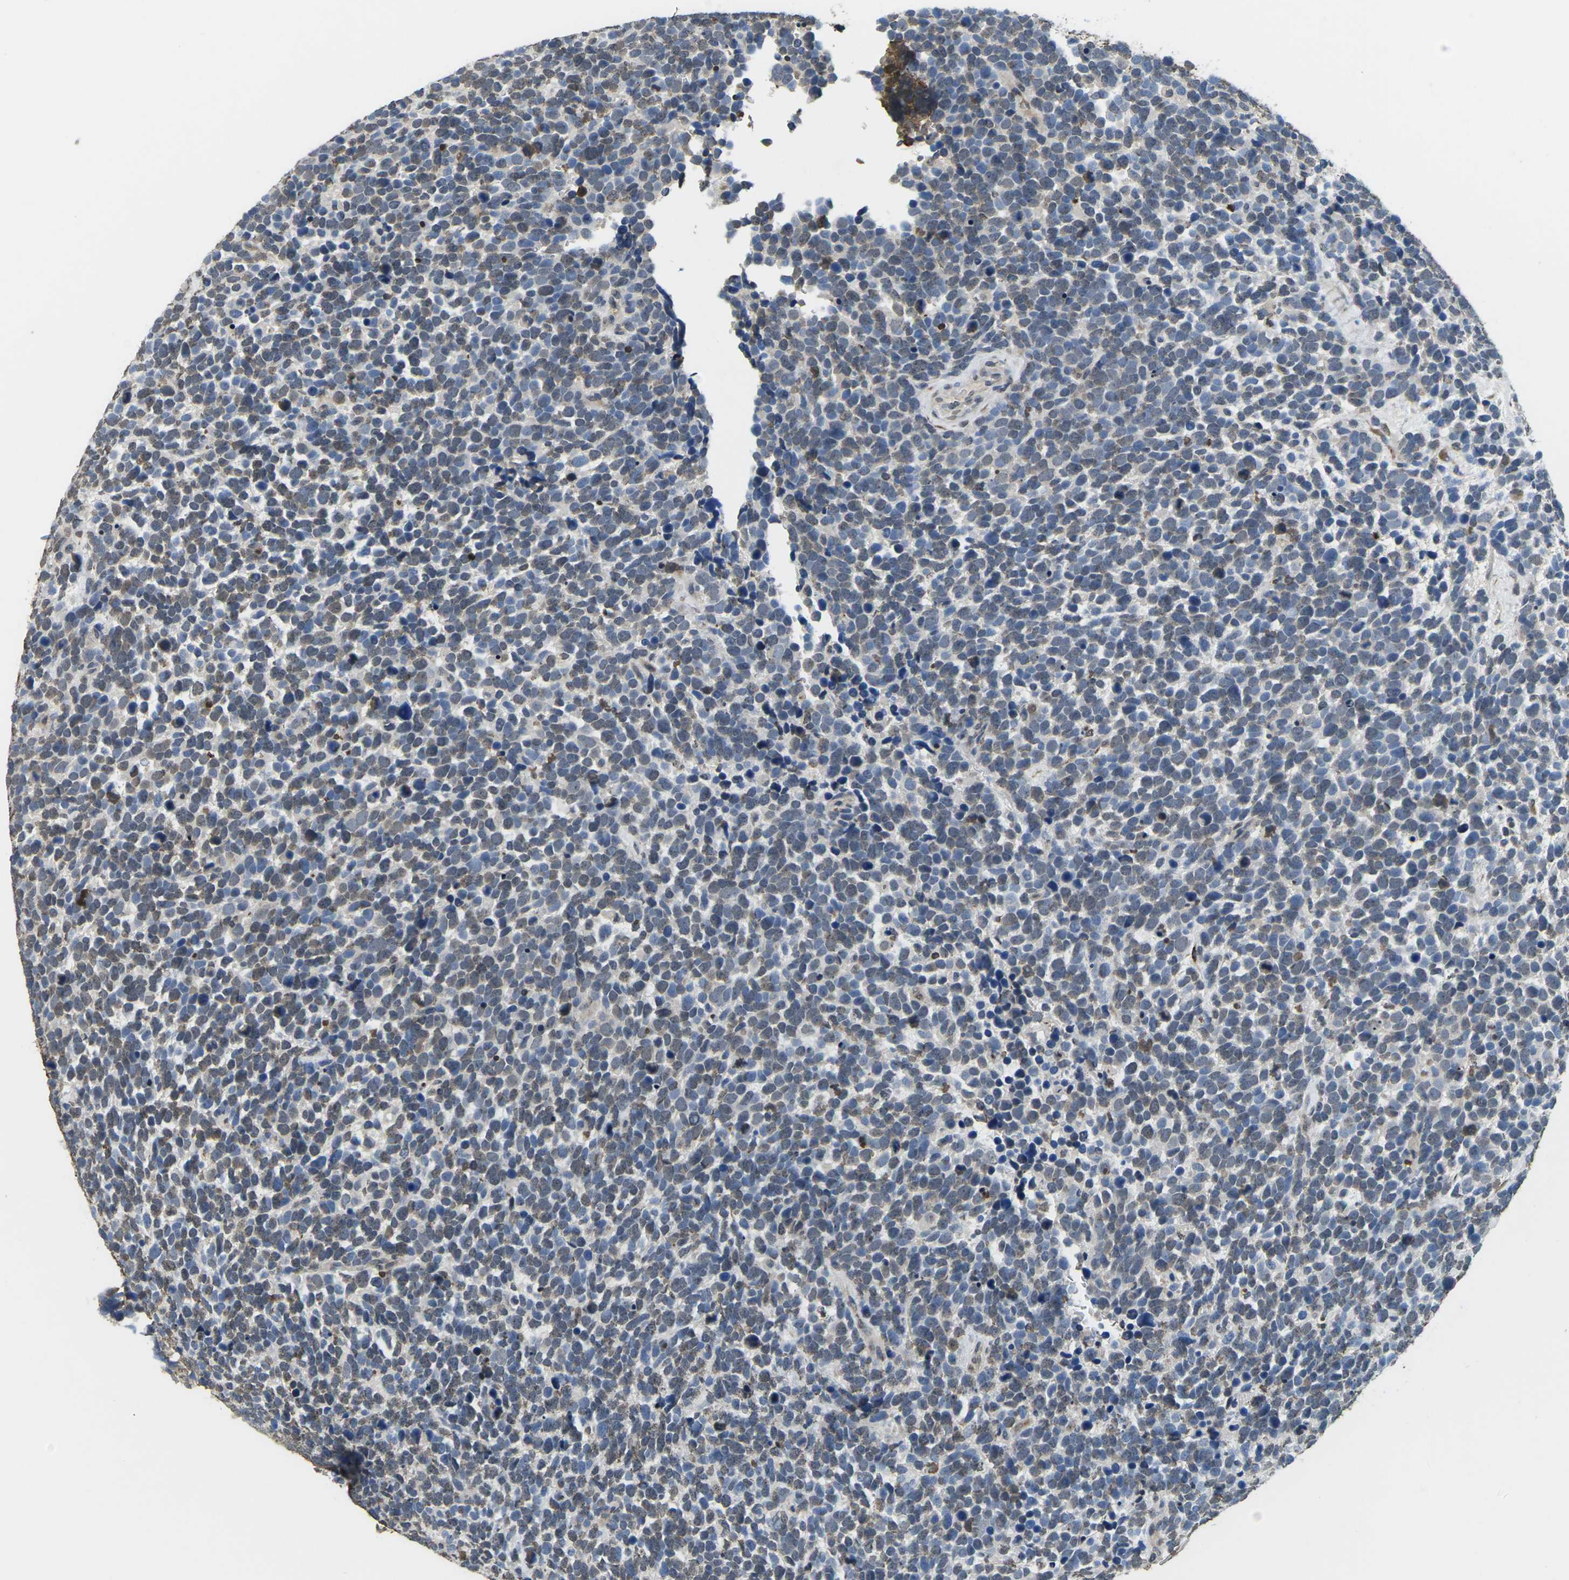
{"staining": {"intensity": "weak", "quantity": "<25%", "location": "nuclear"}, "tissue": "urothelial cancer", "cell_type": "Tumor cells", "image_type": "cancer", "snomed": [{"axis": "morphology", "description": "Urothelial carcinoma, High grade"}, {"axis": "topography", "description": "Urinary bladder"}], "caption": "Tumor cells are negative for protein expression in human urothelial cancer.", "gene": "SCNN1B", "patient": {"sex": "female", "age": 82}}